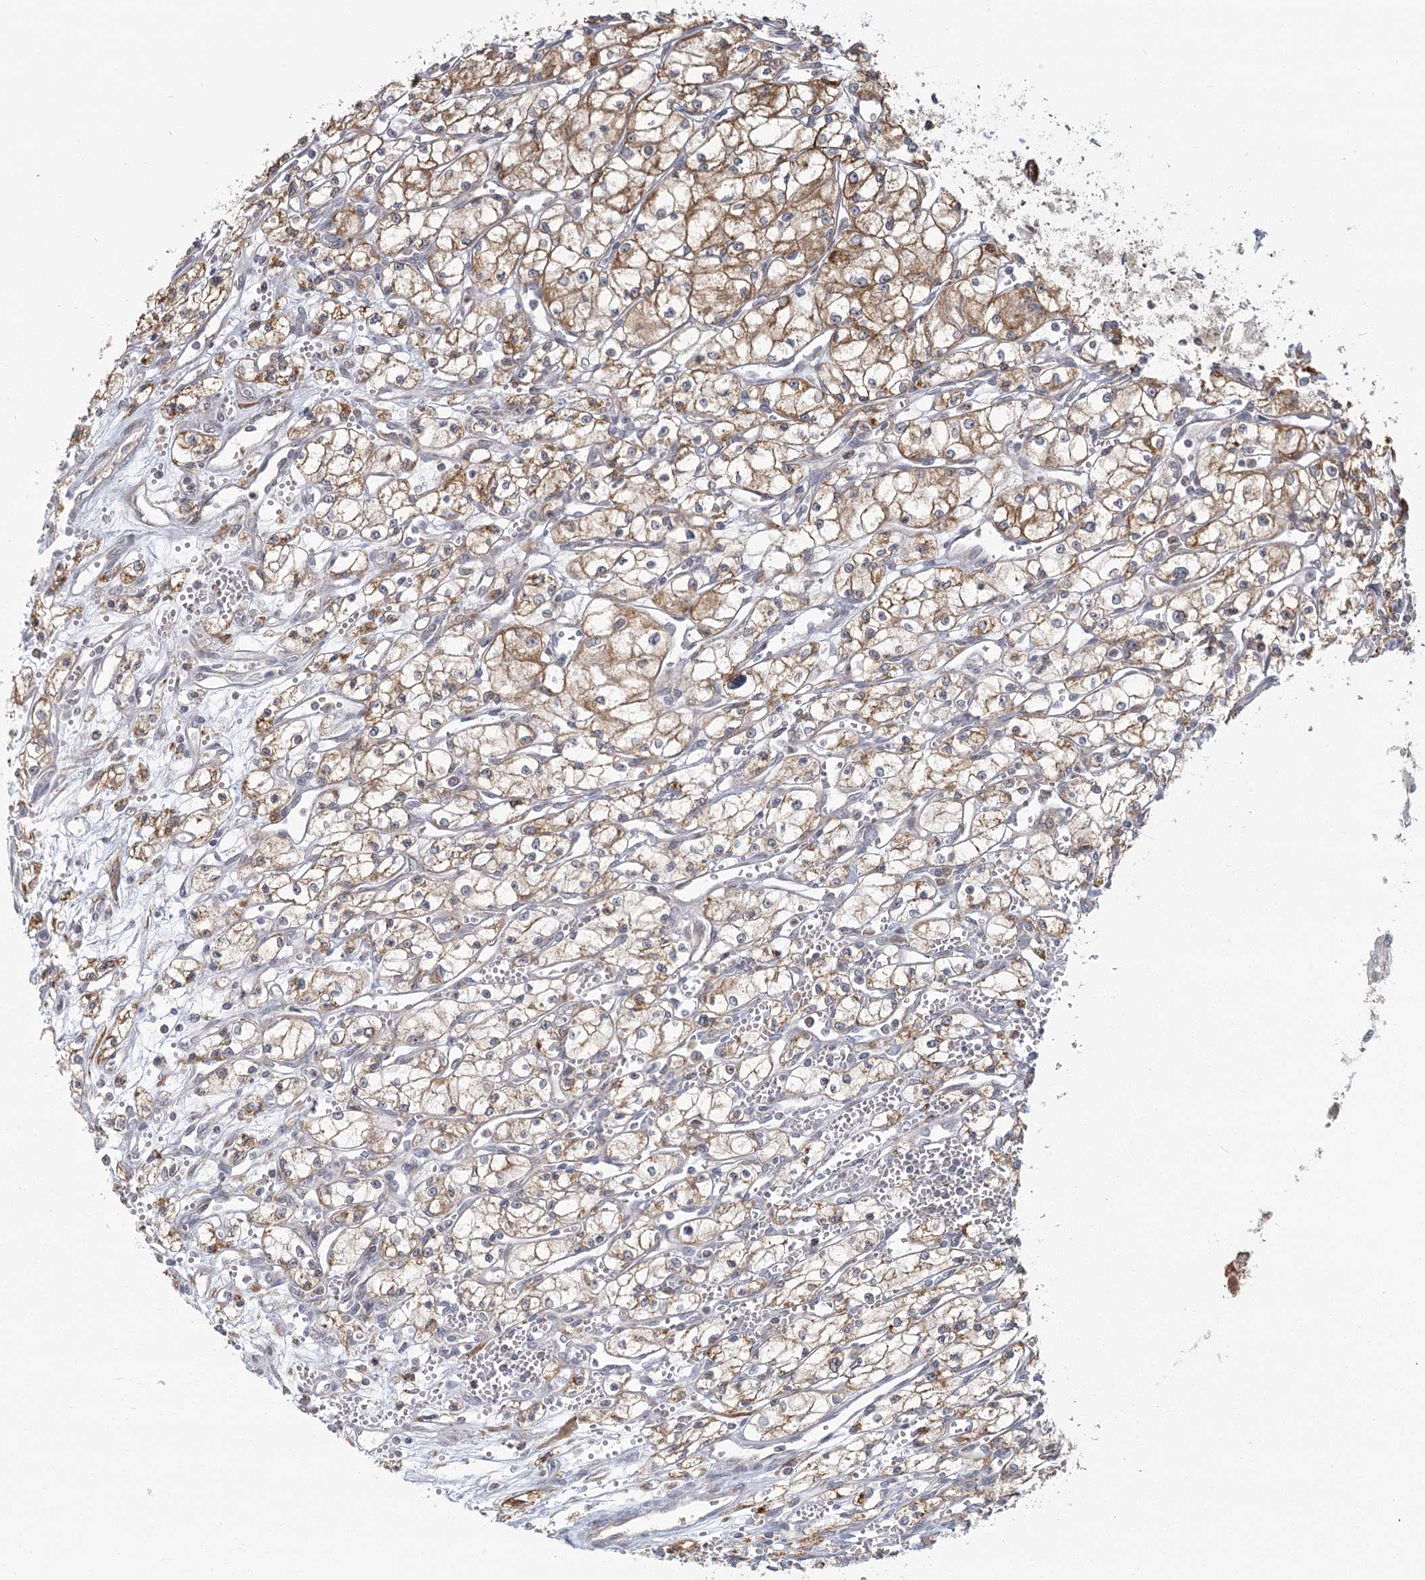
{"staining": {"intensity": "moderate", "quantity": ">75%", "location": "cytoplasmic/membranous"}, "tissue": "renal cancer", "cell_type": "Tumor cells", "image_type": "cancer", "snomed": [{"axis": "morphology", "description": "Adenocarcinoma, NOS"}, {"axis": "topography", "description": "Kidney"}], "caption": "Immunohistochemical staining of human renal cancer exhibits moderate cytoplasmic/membranous protein expression in about >75% of tumor cells.", "gene": "LACTB", "patient": {"sex": "male", "age": 59}}